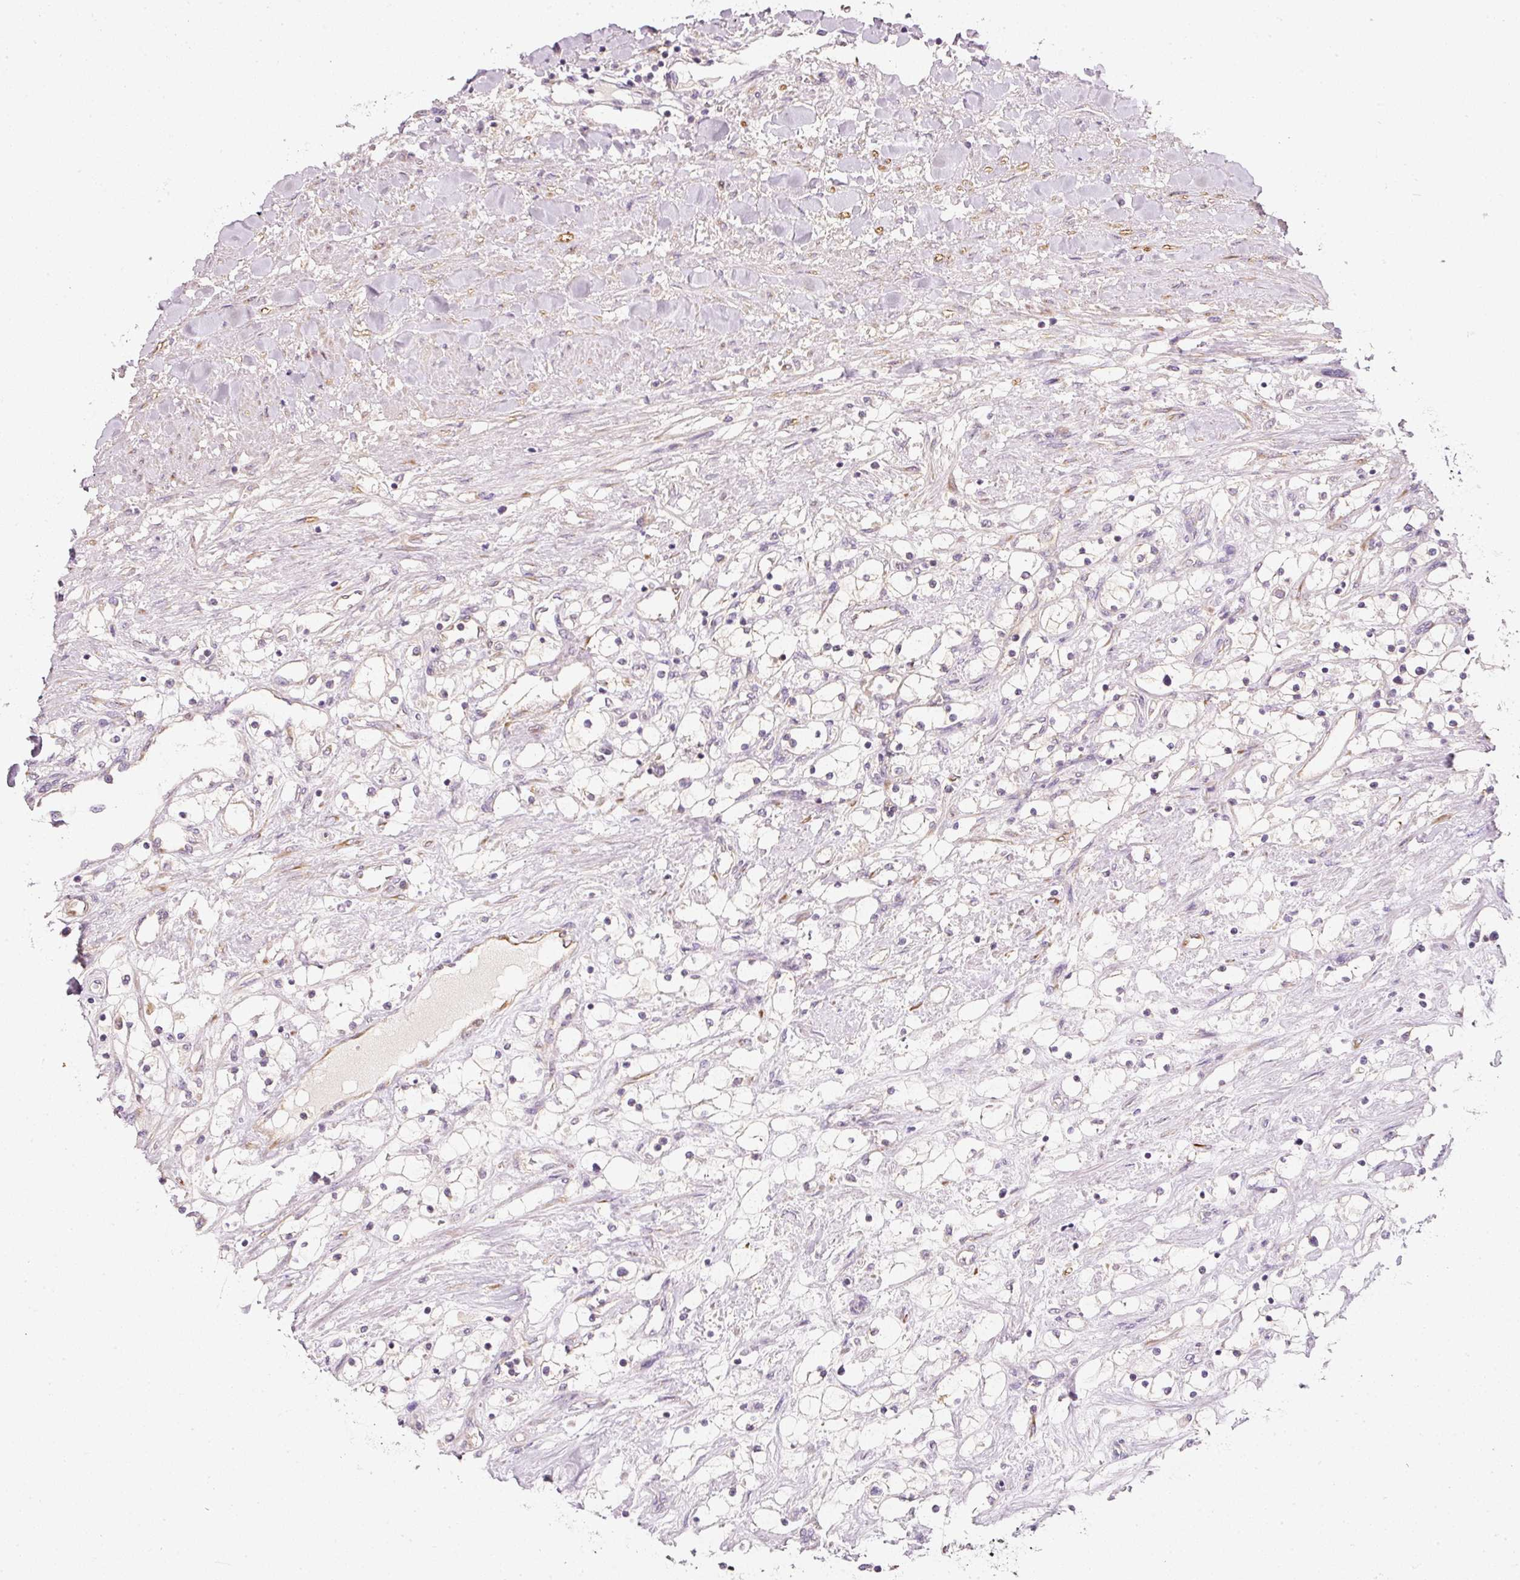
{"staining": {"intensity": "negative", "quantity": "none", "location": "none"}, "tissue": "renal cancer", "cell_type": "Tumor cells", "image_type": "cancer", "snomed": [{"axis": "morphology", "description": "Adenocarcinoma, NOS"}, {"axis": "topography", "description": "Kidney"}], "caption": "Tumor cells show no significant protein positivity in renal adenocarcinoma.", "gene": "RNF167", "patient": {"sex": "male", "age": 68}}